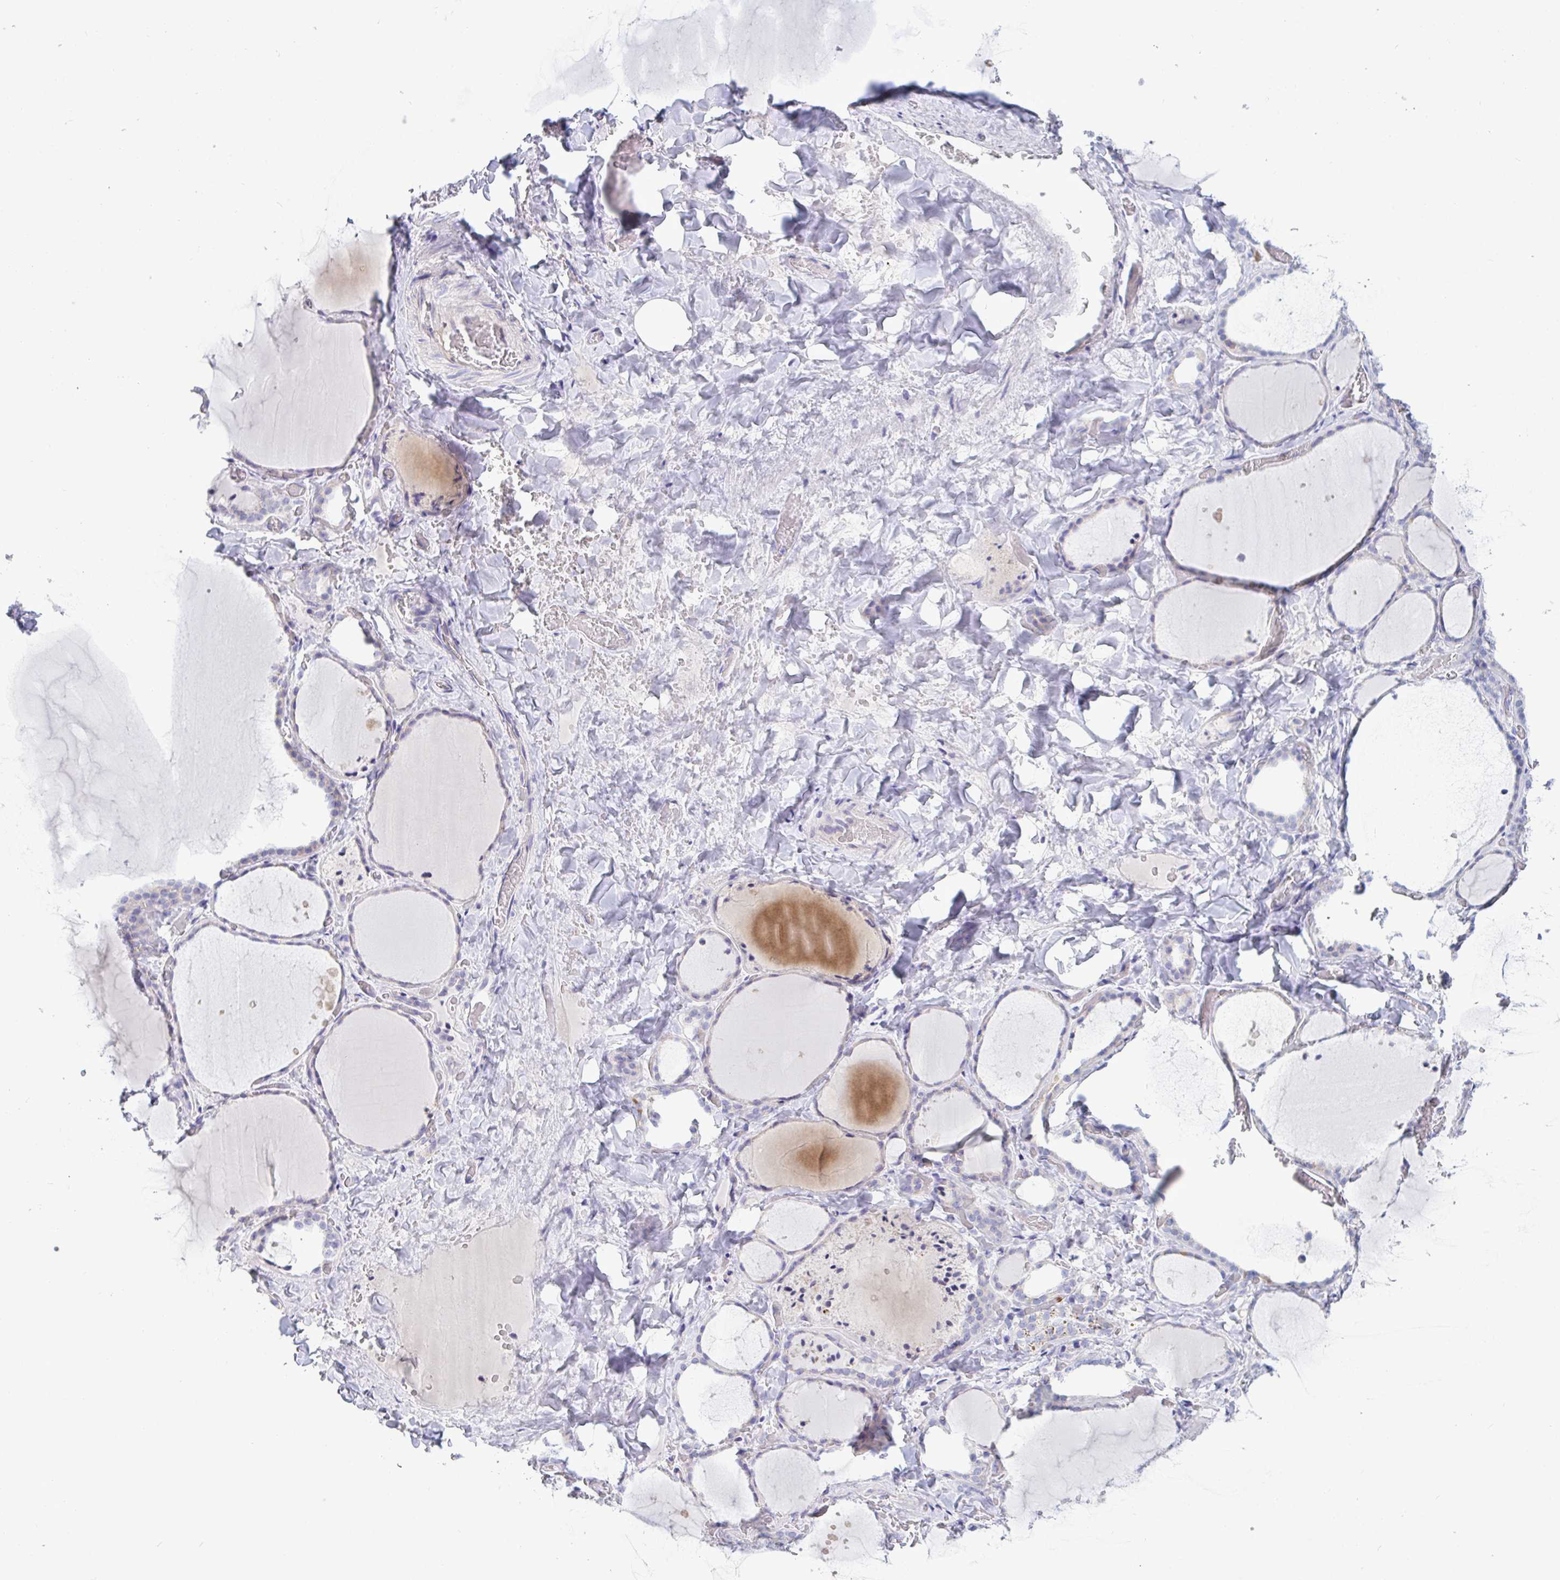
{"staining": {"intensity": "negative", "quantity": "none", "location": "none"}, "tissue": "thyroid gland", "cell_type": "Glandular cells", "image_type": "normal", "snomed": [{"axis": "morphology", "description": "Normal tissue, NOS"}, {"axis": "topography", "description": "Thyroid gland"}], "caption": "Immunohistochemical staining of normal human thyroid gland shows no significant staining in glandular cells. The staining is performed using DAB (3,3'-diaminobenzidine) brown chromogen with nuclei counter-stained in using hematoxylin.", "gene": "TAS2R38", "patient": {"sex": "female", "age": 36}}